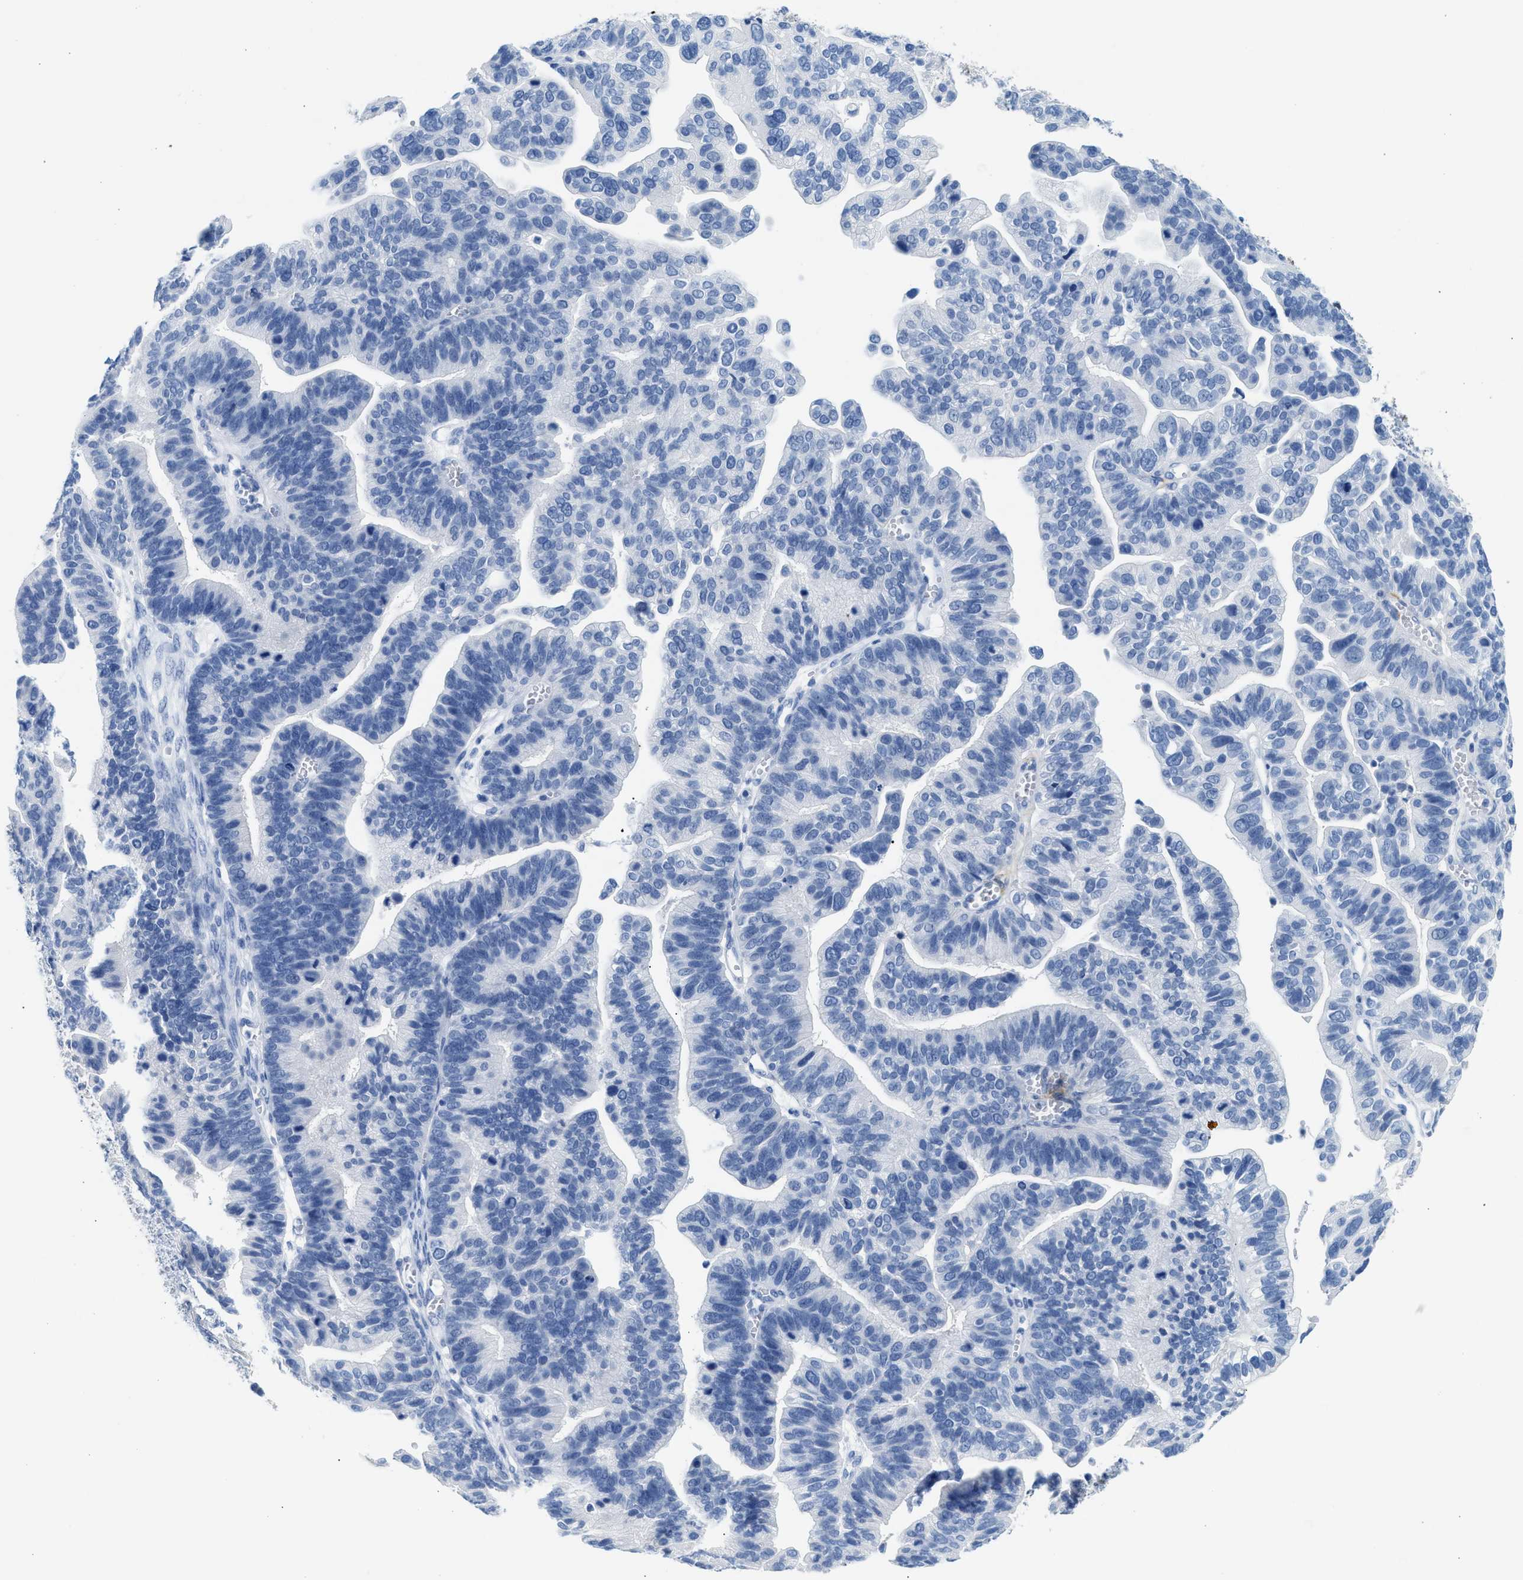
{"staining": {"intensity": "negative", "quantity": "none", "location": "none"}, "tissue": "ovarian cancer", "cell_type": "Tumor cells", "image_type": "cancer", "snomed": [{"axis": "morphology", "description": "Cystadenocarcinoma, serous, NOS"}, {"axis": "topography", "description": "Ovary"}], "caption": "High power microscopy photomicrograph of an immunohistochemistry (IHC) histopathology image of ovarian cancer, revealing no significant staining in tumor cells. The staining is performed using DAB brown chromogen with nuclei counter-stained in using hematoxylin.", "gene": "TNR", "patient": {"sex": "female", "age": 56}}